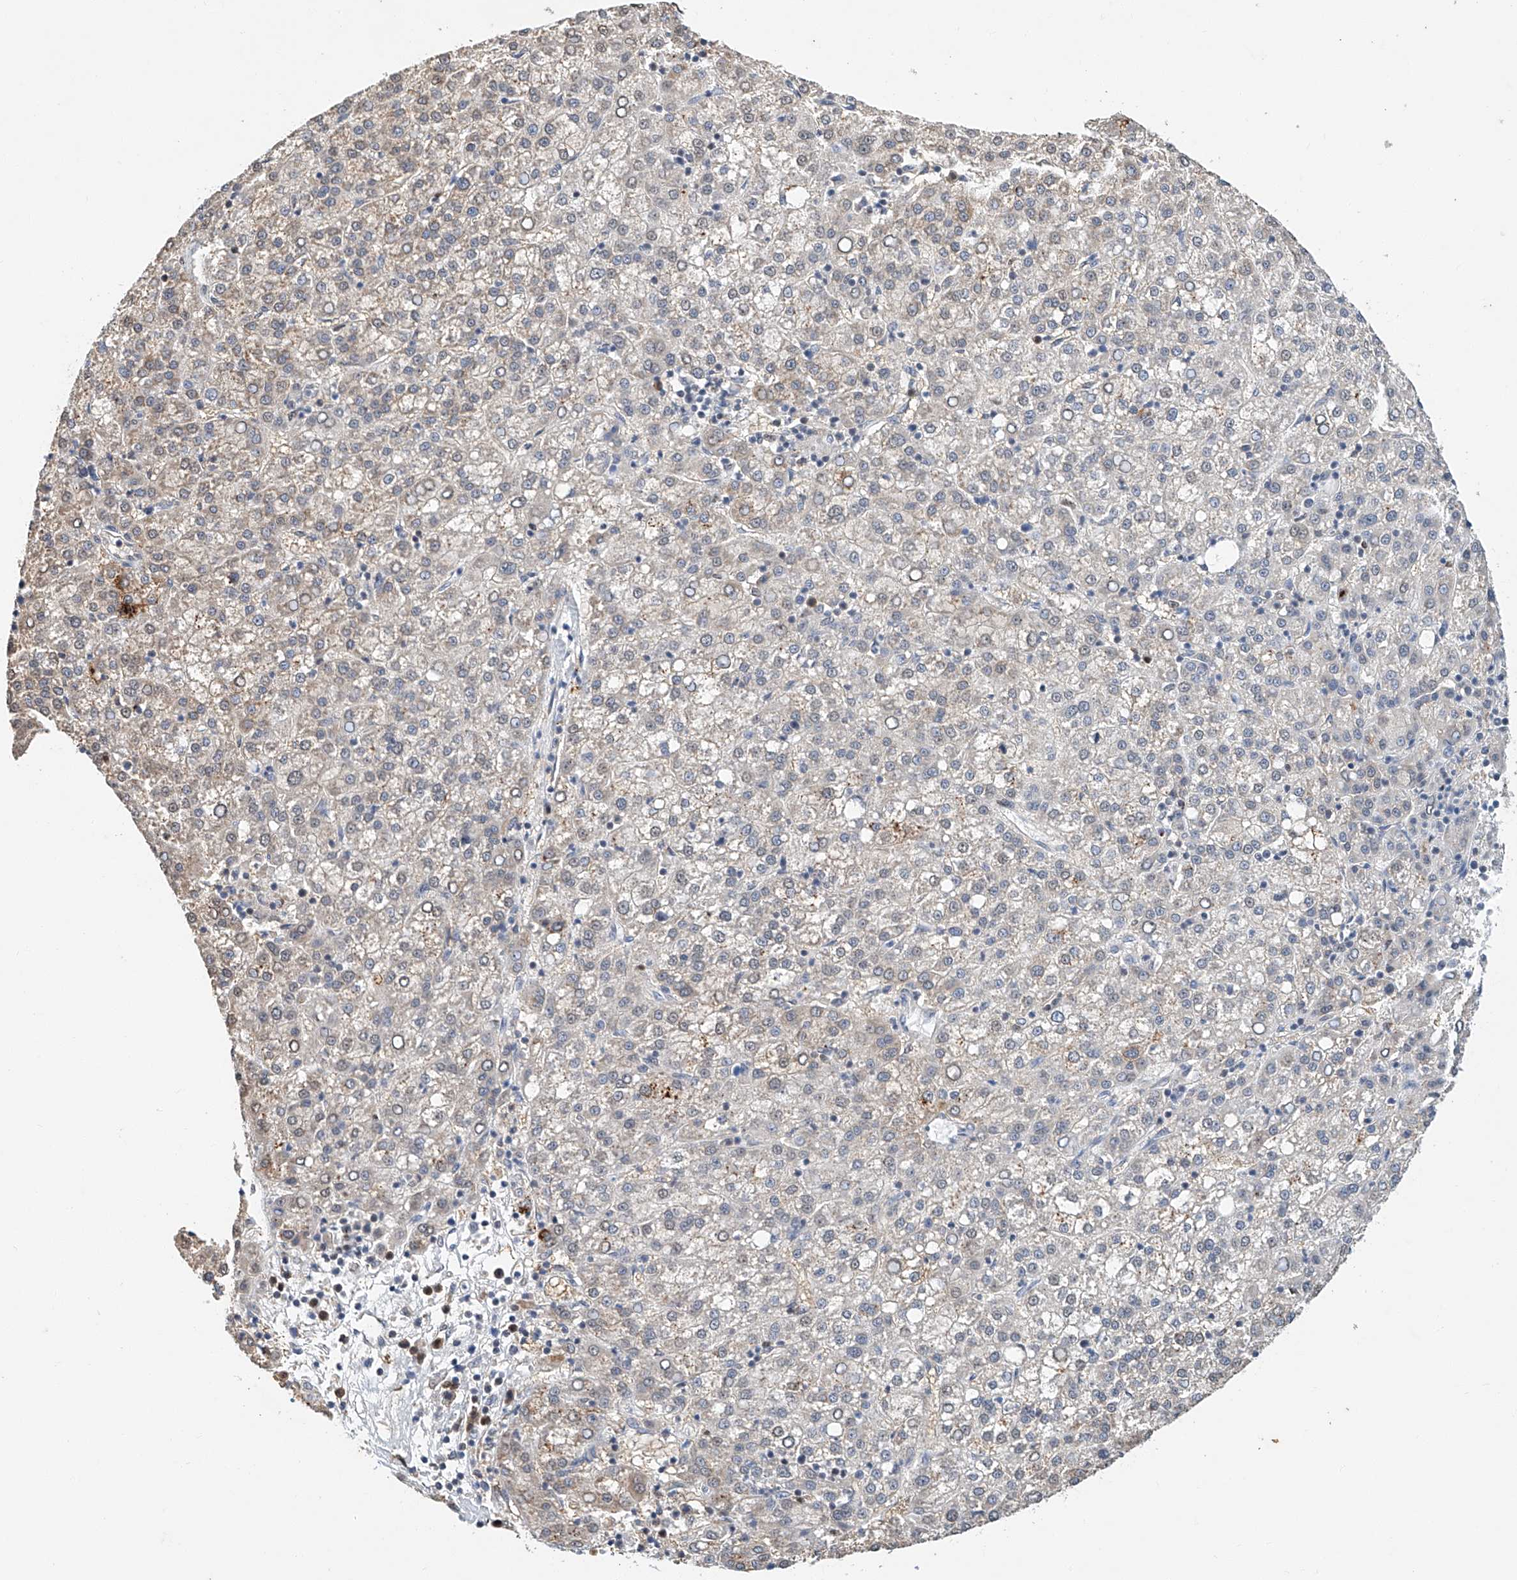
{"staining": {"intensity": "weak", "quantity": "25%-75%", "location": "cytoplasmic/membranous"}, "tissue": "liver cancer", "cell_type": "Tumor cells", "image_type": "cancer", "snomed": [{"axis": "morphology", "description": "Carcinoma, Hepatocellular, NOS"}, {"axis": "topography", "description": "Liver"}], "caption": "Immunohistochemical staining of hepatocellular carcinoma (liver) demonstrates low levels of weak cytoplasmic/membranous protein staining in about 25%-75% of tumor cells.", "gene": "CTDP1", "patient": {"sex": "female", "age": 58}}